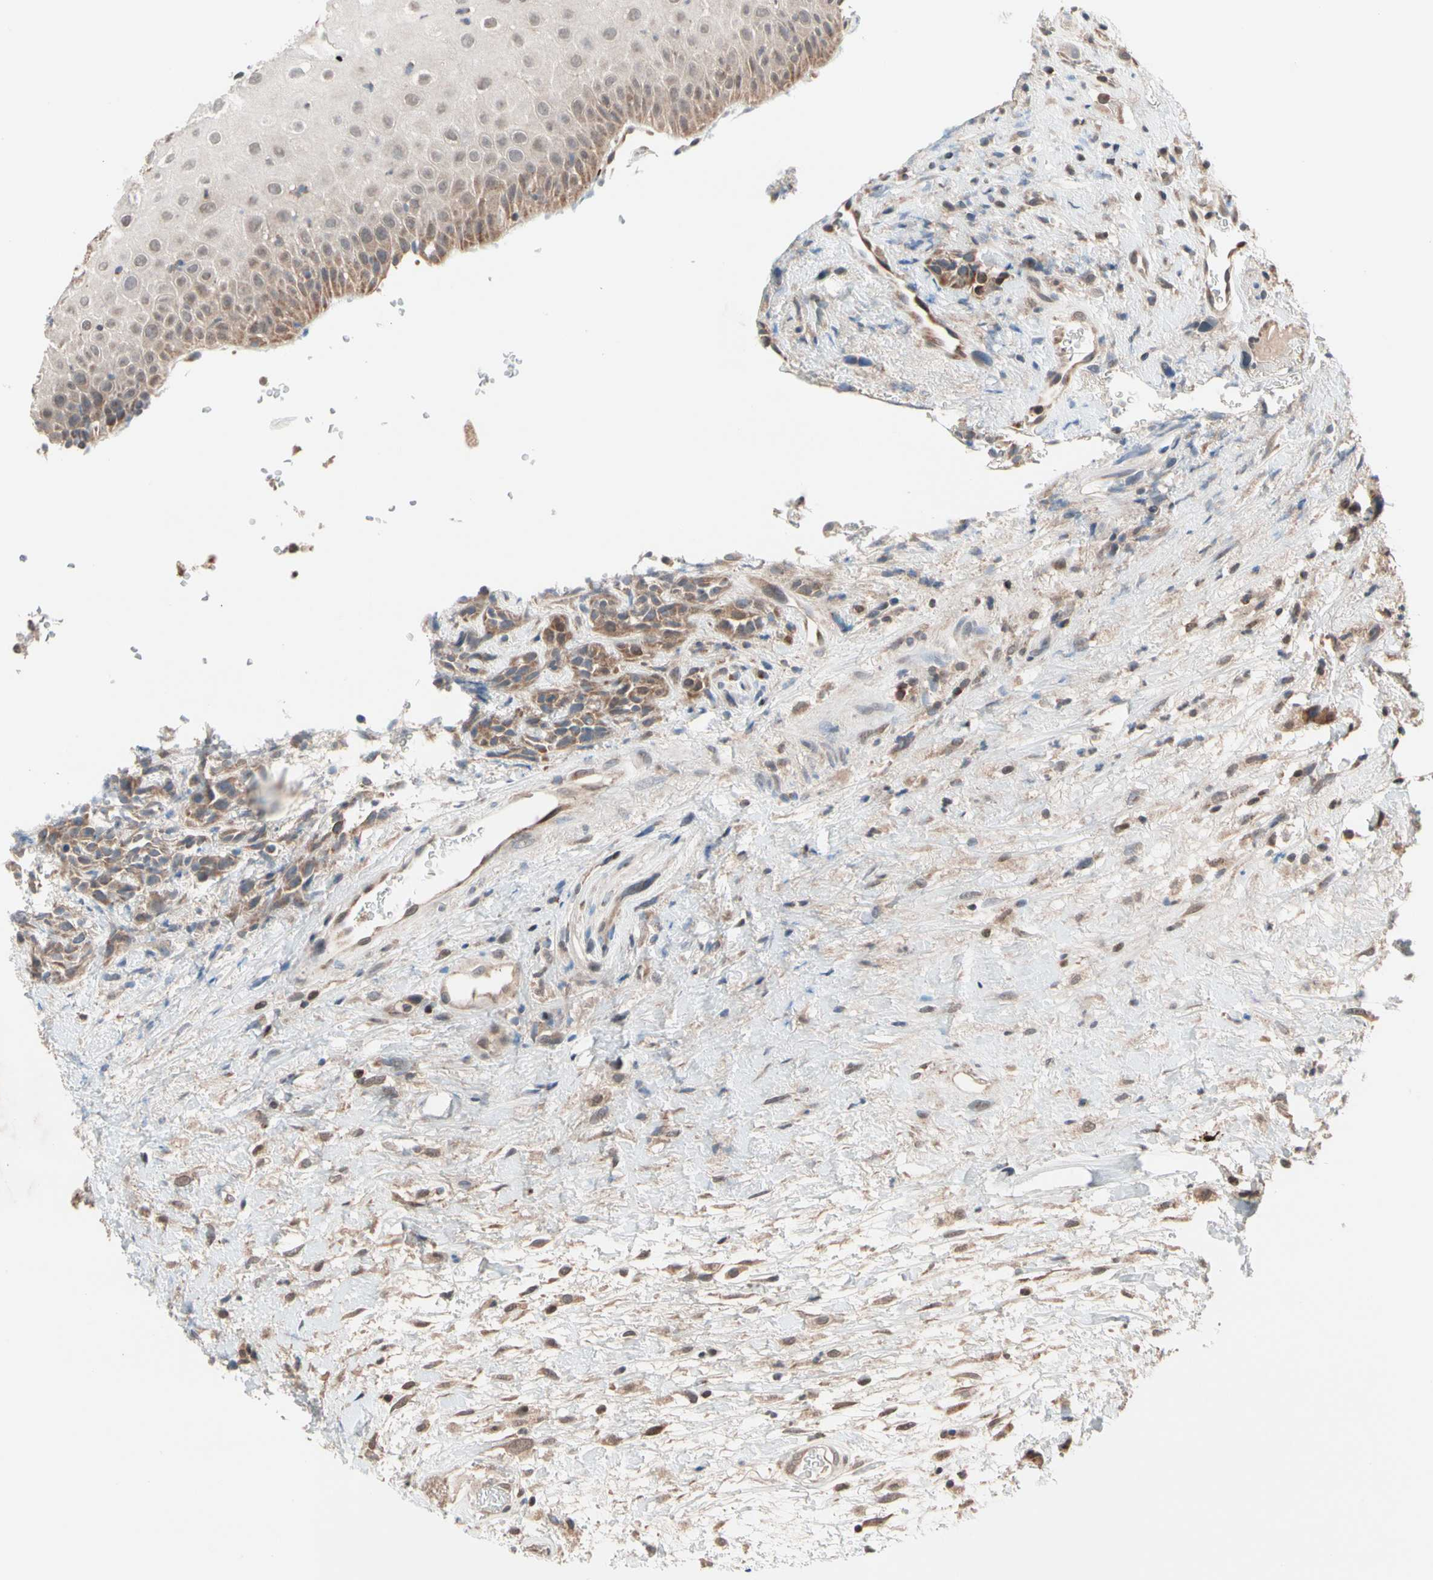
{"staining": {"intensity": "strong", "quantity": ">75%", "location": "cytoplasmic/membranous"}, "tissue": "head and neck cancer", "cell_type": "Tumor cells", "image_type": "cancer", "snomed": [{"axis": "morphology", "description": "Normal tissue, NOS"}, {"axis": "morphology", "description": "Squamous cell carcinoma, NOS"}, {"axis": "topography", "description": "Cartilage tissue"}, {"axis": "topography", "description": "Head-Neck"}], "caption": "The micrograph demonstrates a brown stain indicating the presence of a protein in the cytoplasmic/membranous of tumor cells in squamous cell carcinoma (head and neck). (DAB (3,3'-diaminobenzidine) IHC, brown staining for protein, blue staining for nuclei).", "gene": "MTHFS", "patient": {"sex": "male", "age": 62}}